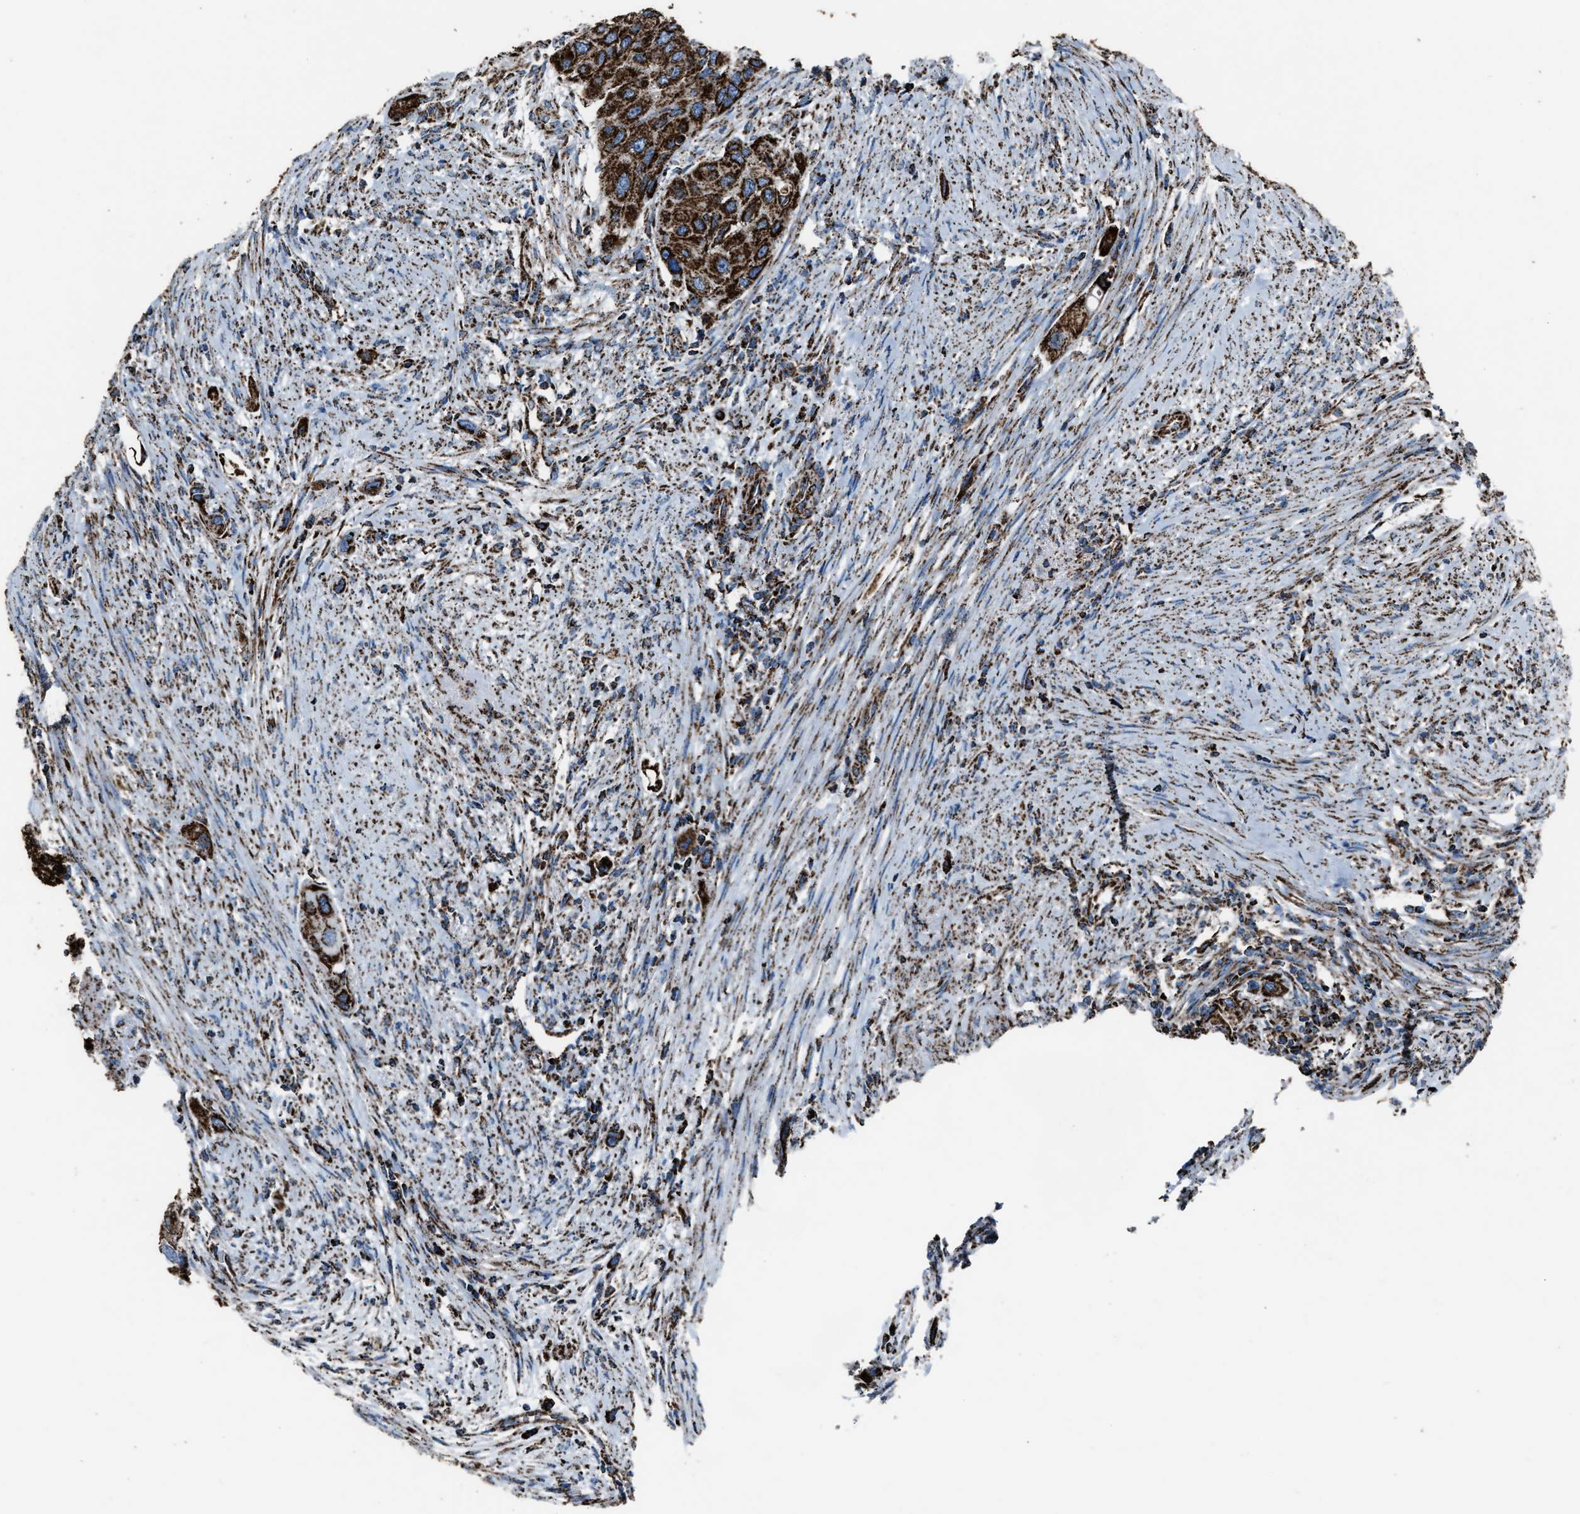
{"staining": {"intensity": "strong", "quantity": ">75%", "location": "cytoplasmic/membranous"}, "tissue": "urothelial cancer", "cell_type": "Tumor cells", "image_type": "cancer", "snomed": [{"axis": "morphology", "description": "Urothelial carcinoma, High grade"}, {"axis": "topography", "description": "Urinary bladder"}], "caption": "Brown immunohistochemical staining in human urothelial cancer reveals strong cytoplasmic/membranous expression in approximately >75% of tumor cells.", "gene": "MDH2", "patient": {"sex": "female", "age": 56}}